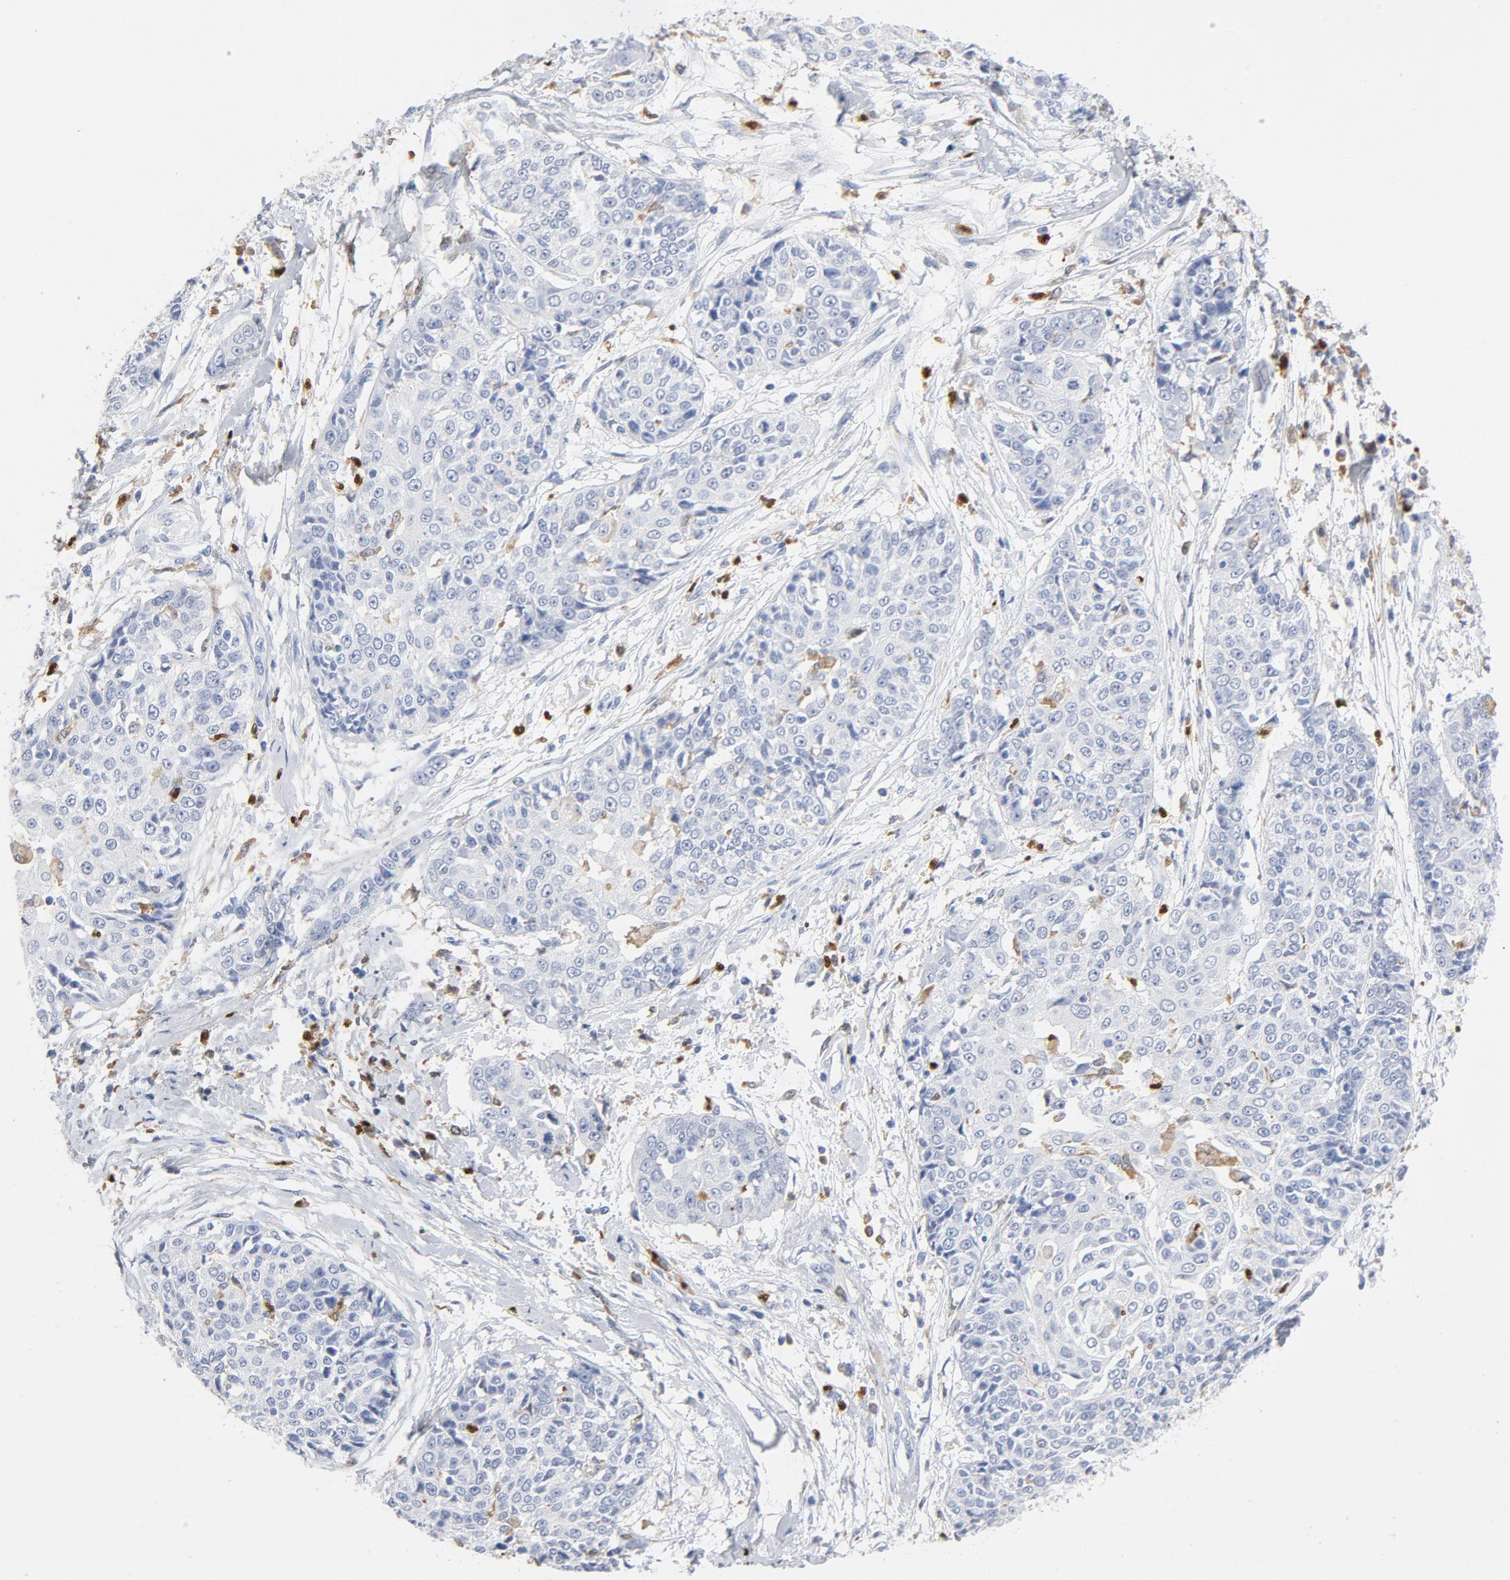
{"staining": {"intensity": "negative", "quantity": "none", "location": "none"}, "tissue": "cervical cancer", "cell_type": "Tumor cells", "image_type": "cancer", "snomed": [{"axis": "morphology", "description": "Squamous cell carcinoma, NOS"}, {"axis": "topography", "description": "Cervix"}], "caption": "IHC histopathology image of human squamous cell carcinoma (cervical) stained for a protein (brown), which demonstrates no positivity in tumor cells.", "gene": "NCF1", "patient": {"sex": "female", "age": 64}}